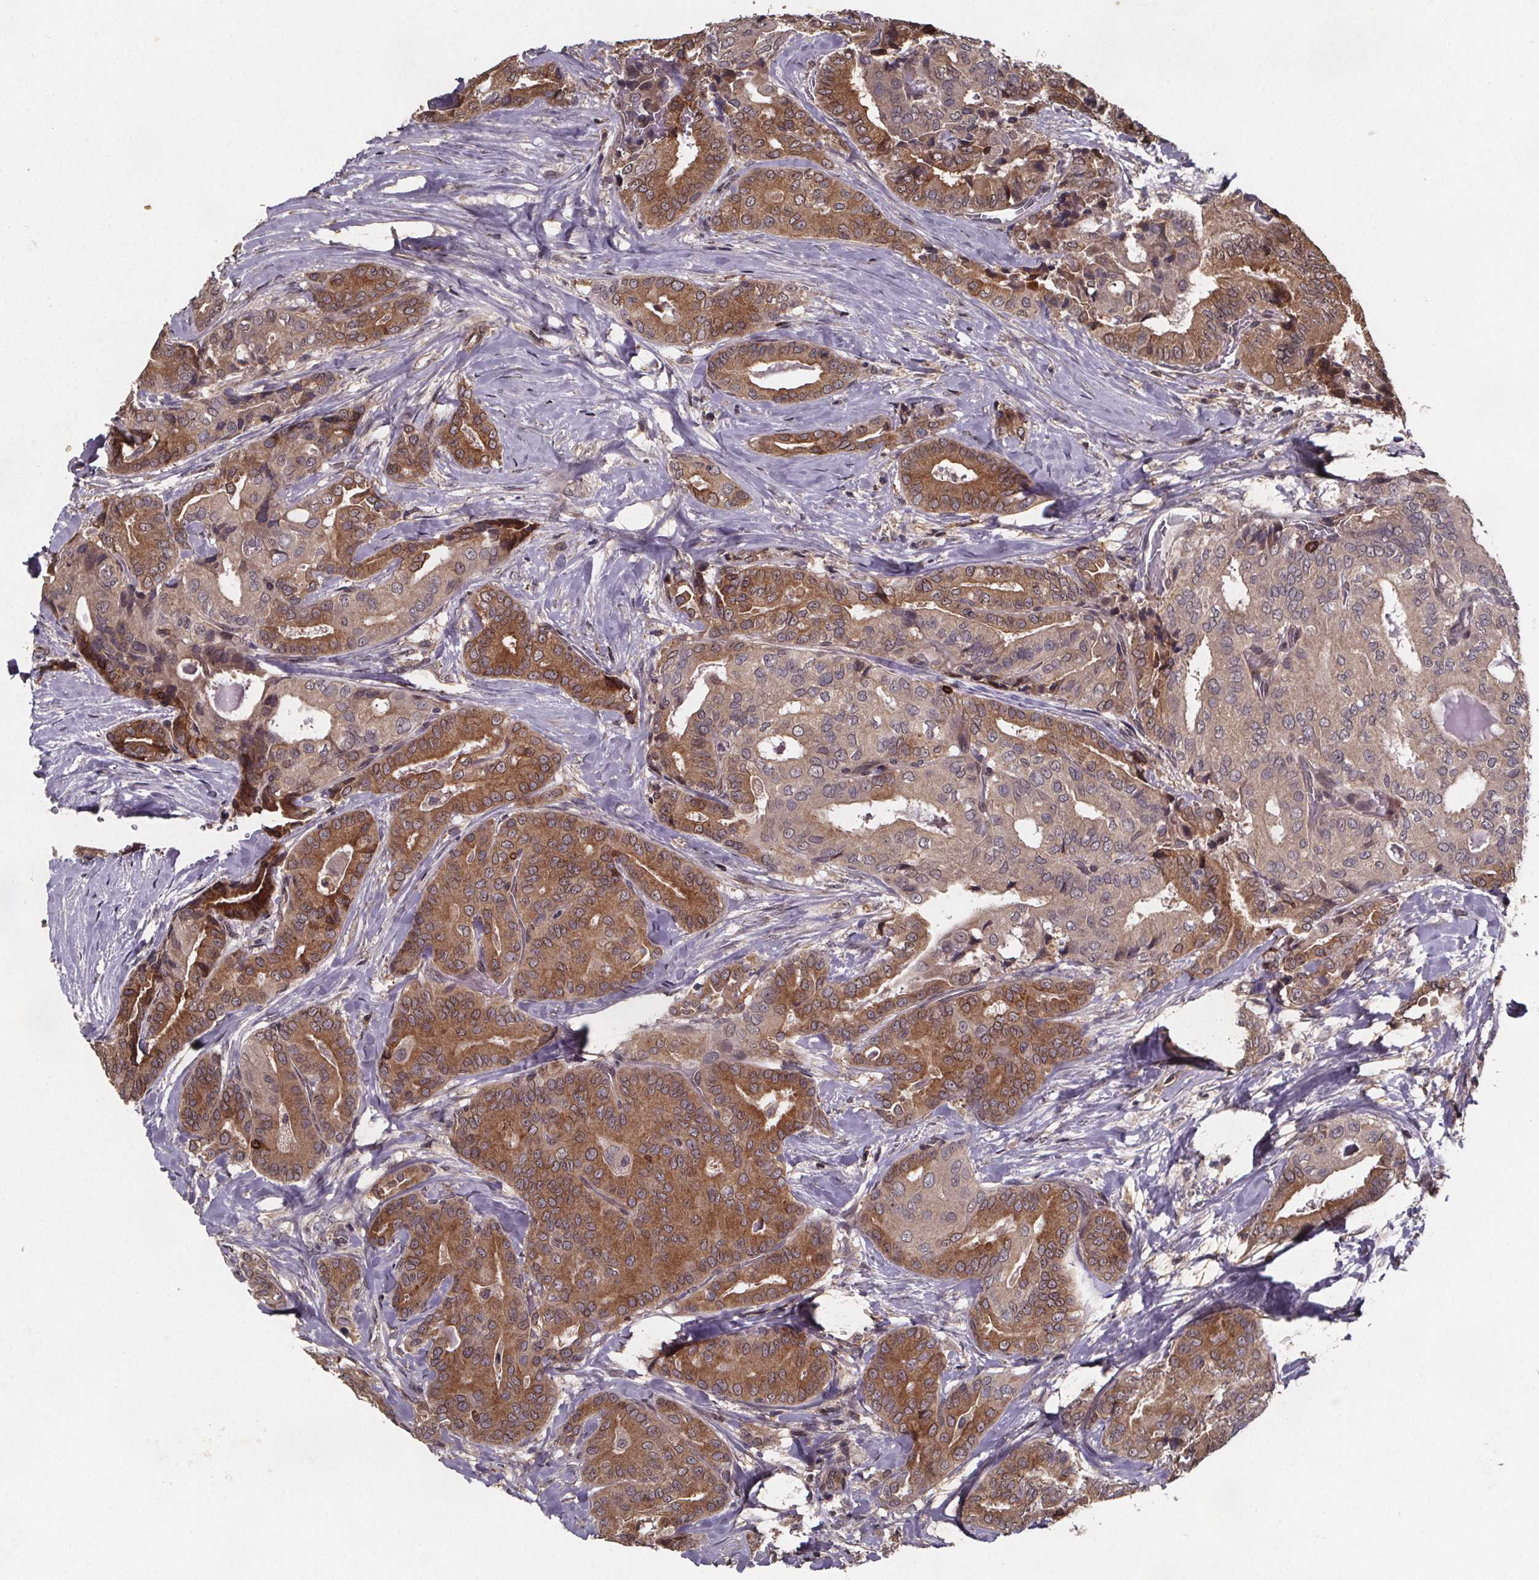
{"staining": {"intensity": "moderate", "quantity": ">75%", "location": "cytoplasmic/membranous"}, "tissue": "thyroid cancer", "cell_type": "Tumor cells", "image_type": "cancer", "snomed": [{"axis": "morphology", "description": "Papillary adenocarcinoma, NOS"}, {"axis": "topography", "description": "Thyroid gland"}], "caption": "This image shows papillary adenocarcinoma (thyroid) stained with immunohistochemistry to label a protein in brown. The cytoplasmic/membranous of tumor cells show moderate positivity for the protein. Nuclei are counter-stained blue.", "gene": "PIERCE2", "patient": {"sex": "male", "age": 61}}